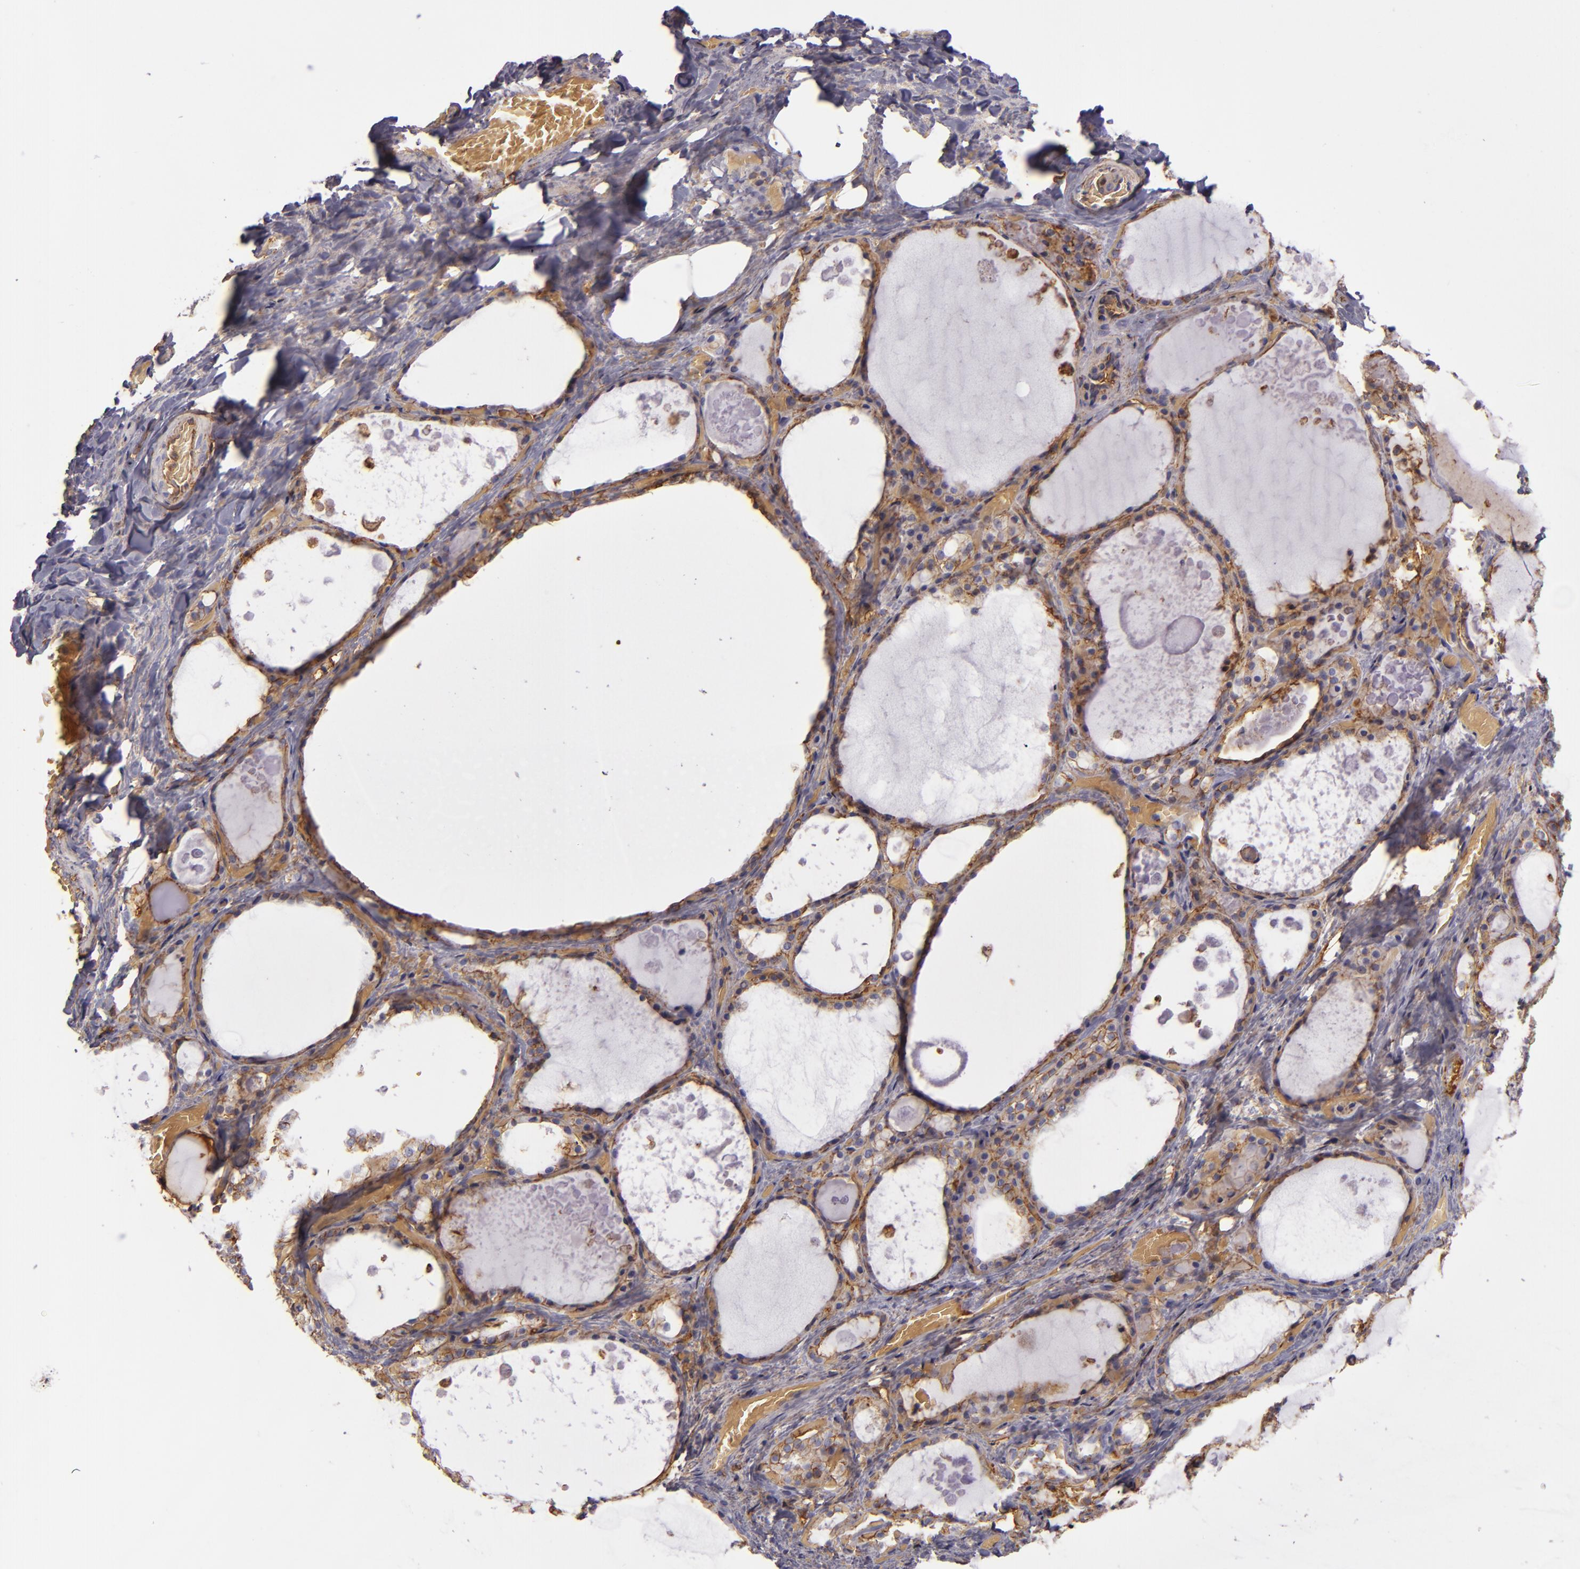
{"staining": {"intensity": "moderate", "quantity": ">75%", "location": "cytoplasmic/membranous"}, "tissue": "thyroid gland", "cell_type": "Glandular cells", "image_type": "normal", "snomed": [{"axis": "morphology", "description": "Normal tissue, NOS"}, {"axis": "topography", "description": "Thyroid gland"}], "caption": "A brown stain highlights moderate cytoplasmic/membranous staining of a protein in glandular cells of benign thyroid gland. (DAB (3,3'-diaminobenzidine) IHC with brightfield microscopy, high magnification).", "gene": "CD9", "patient": {"sex": "male", "age": 61}}